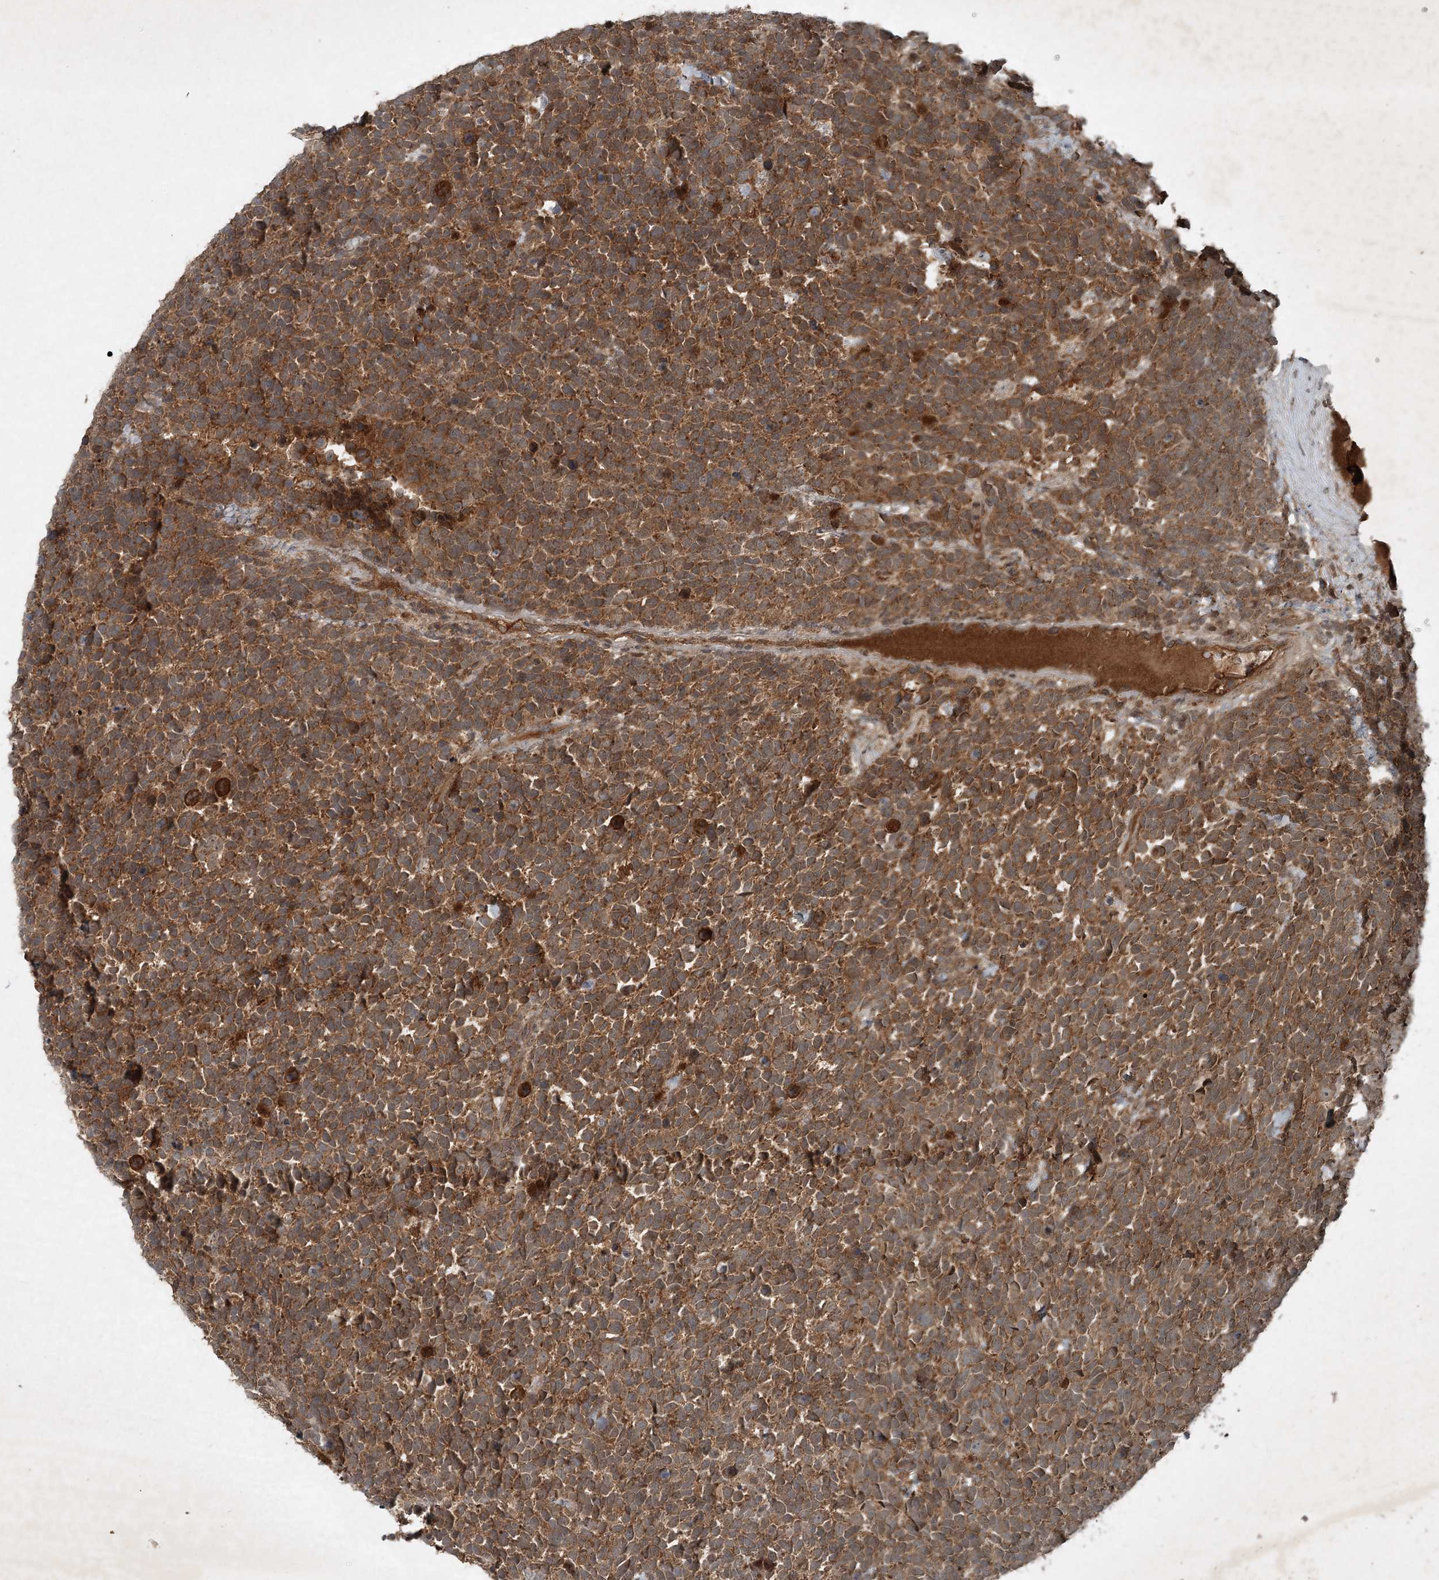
{"staining": {"intensity": "moderate", "quantity": ">75%", "location": "cytoplasmic/membranous"}, "tissue": "urothelial cancer", "cell_type": "Tumor cells", "image_type": "cancer", "snomed": [{"axis": "morphology", "description": "Urothelial carcinoma, High grade"}, {"axis": "topography", "description": "Urinary bladder"}], "caption": "DAB immunohistochemical staining of human urothelial cancer exhibits moderate cytoplasmic/membranous protein staining in approximately >75% of tumor cells.", "gene": "UNC93A", "patient": {"sex": "female", "age": 82}}